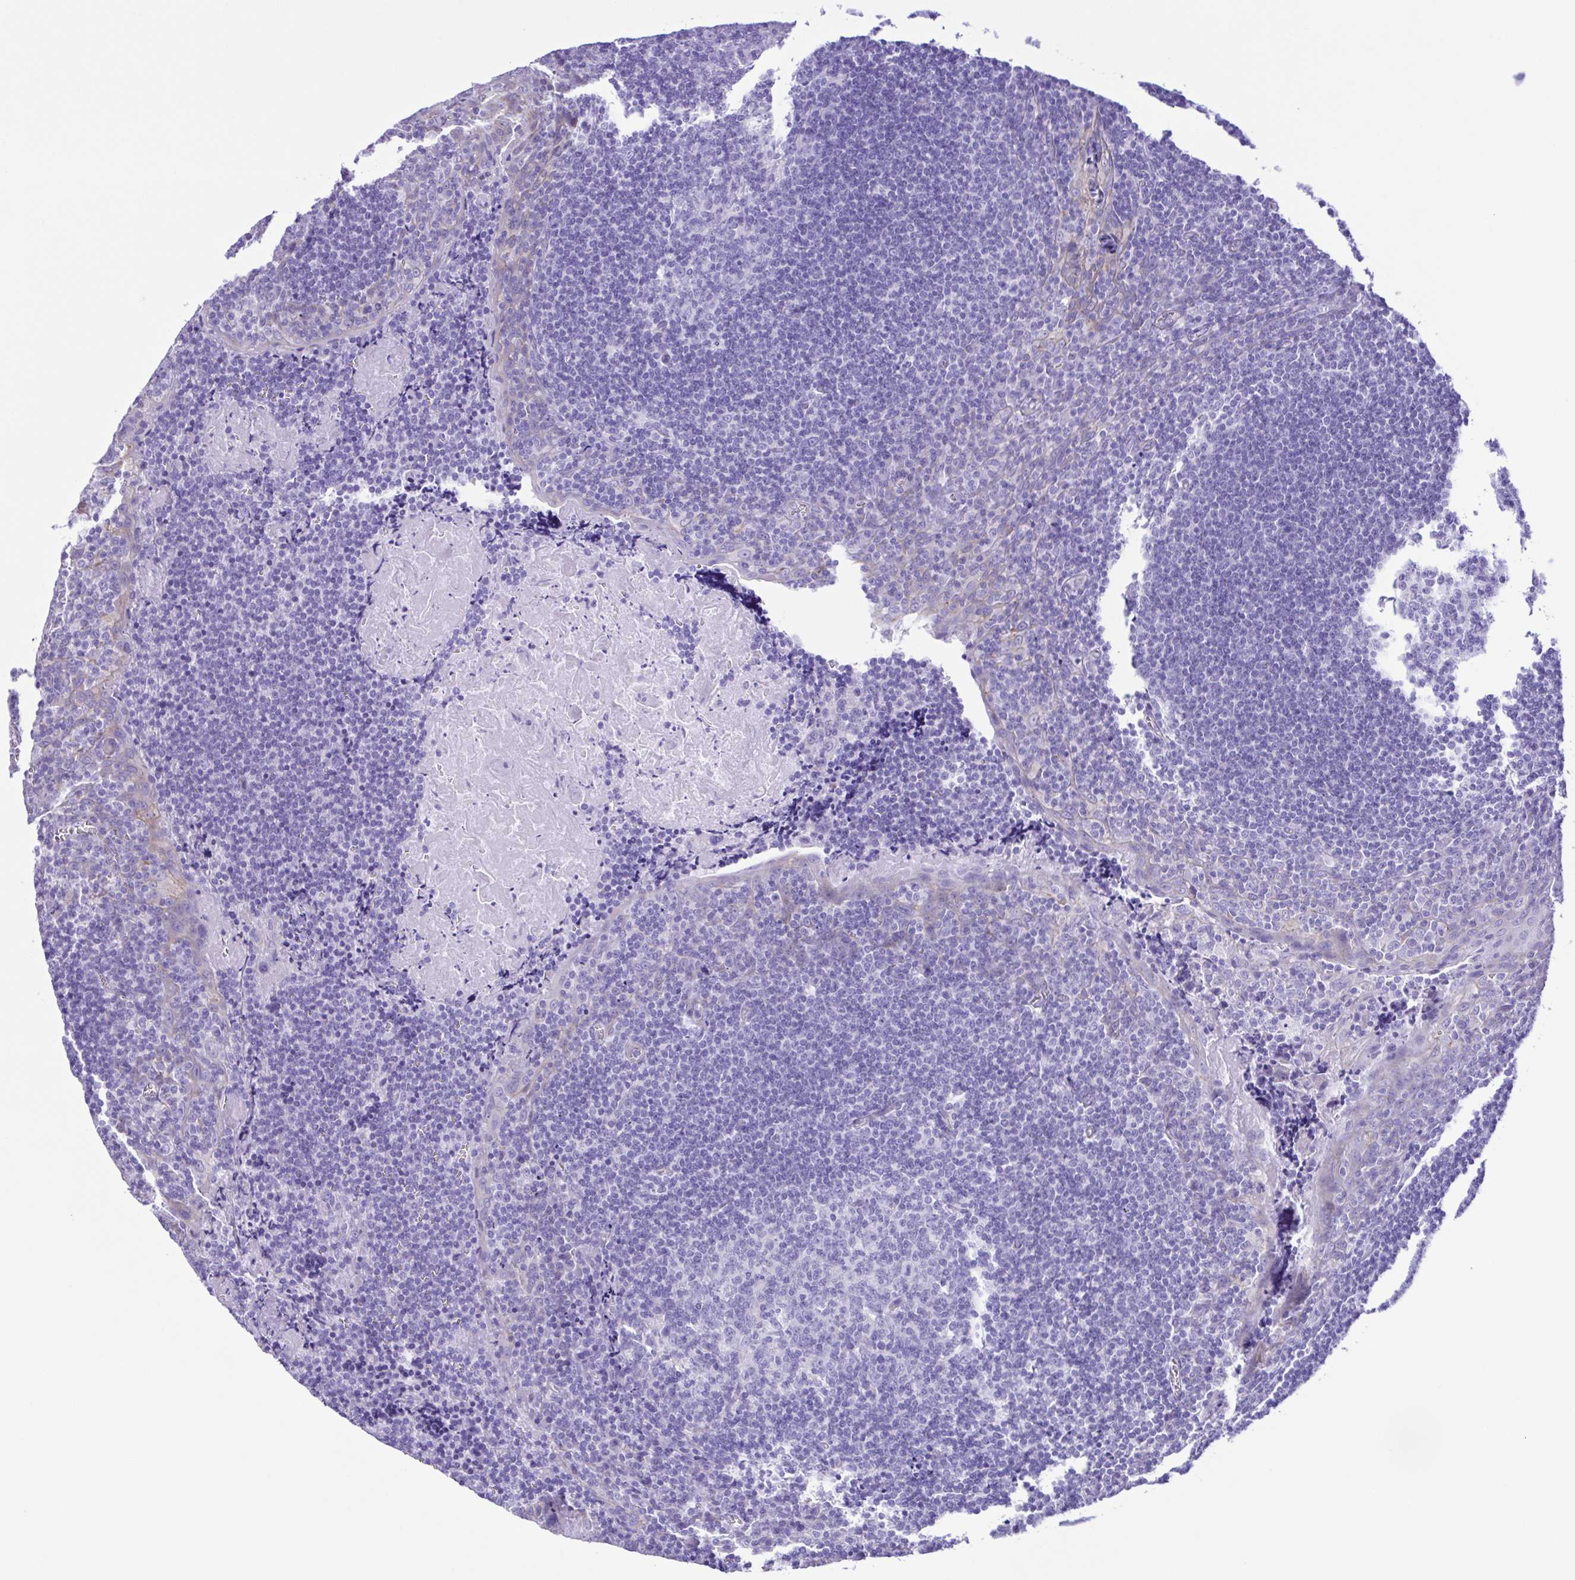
{"staining": {"intensity": "negative", "quantity": "none", "location": "none"}, "tissue": "tonsil", "cell_type": "Germinal center cells", "image_type": "normal", "snomed": [{"axis": "morphology", "description": "Normal tissue, NOS"}, {"axis": "morphology", "description": "Inflammation, NOS"}, {"axis": "topography", "description": "Tonsil"}], "caption": "DAB (3,3'-diaminobenzidine) immunohistochemical staining of normal human tonsil exhibits no significant expression in germinal center cells. Nuclei are stained in blue.", "gene": "CYP11A1", "patient": {"sex": "female", "age": 31}}